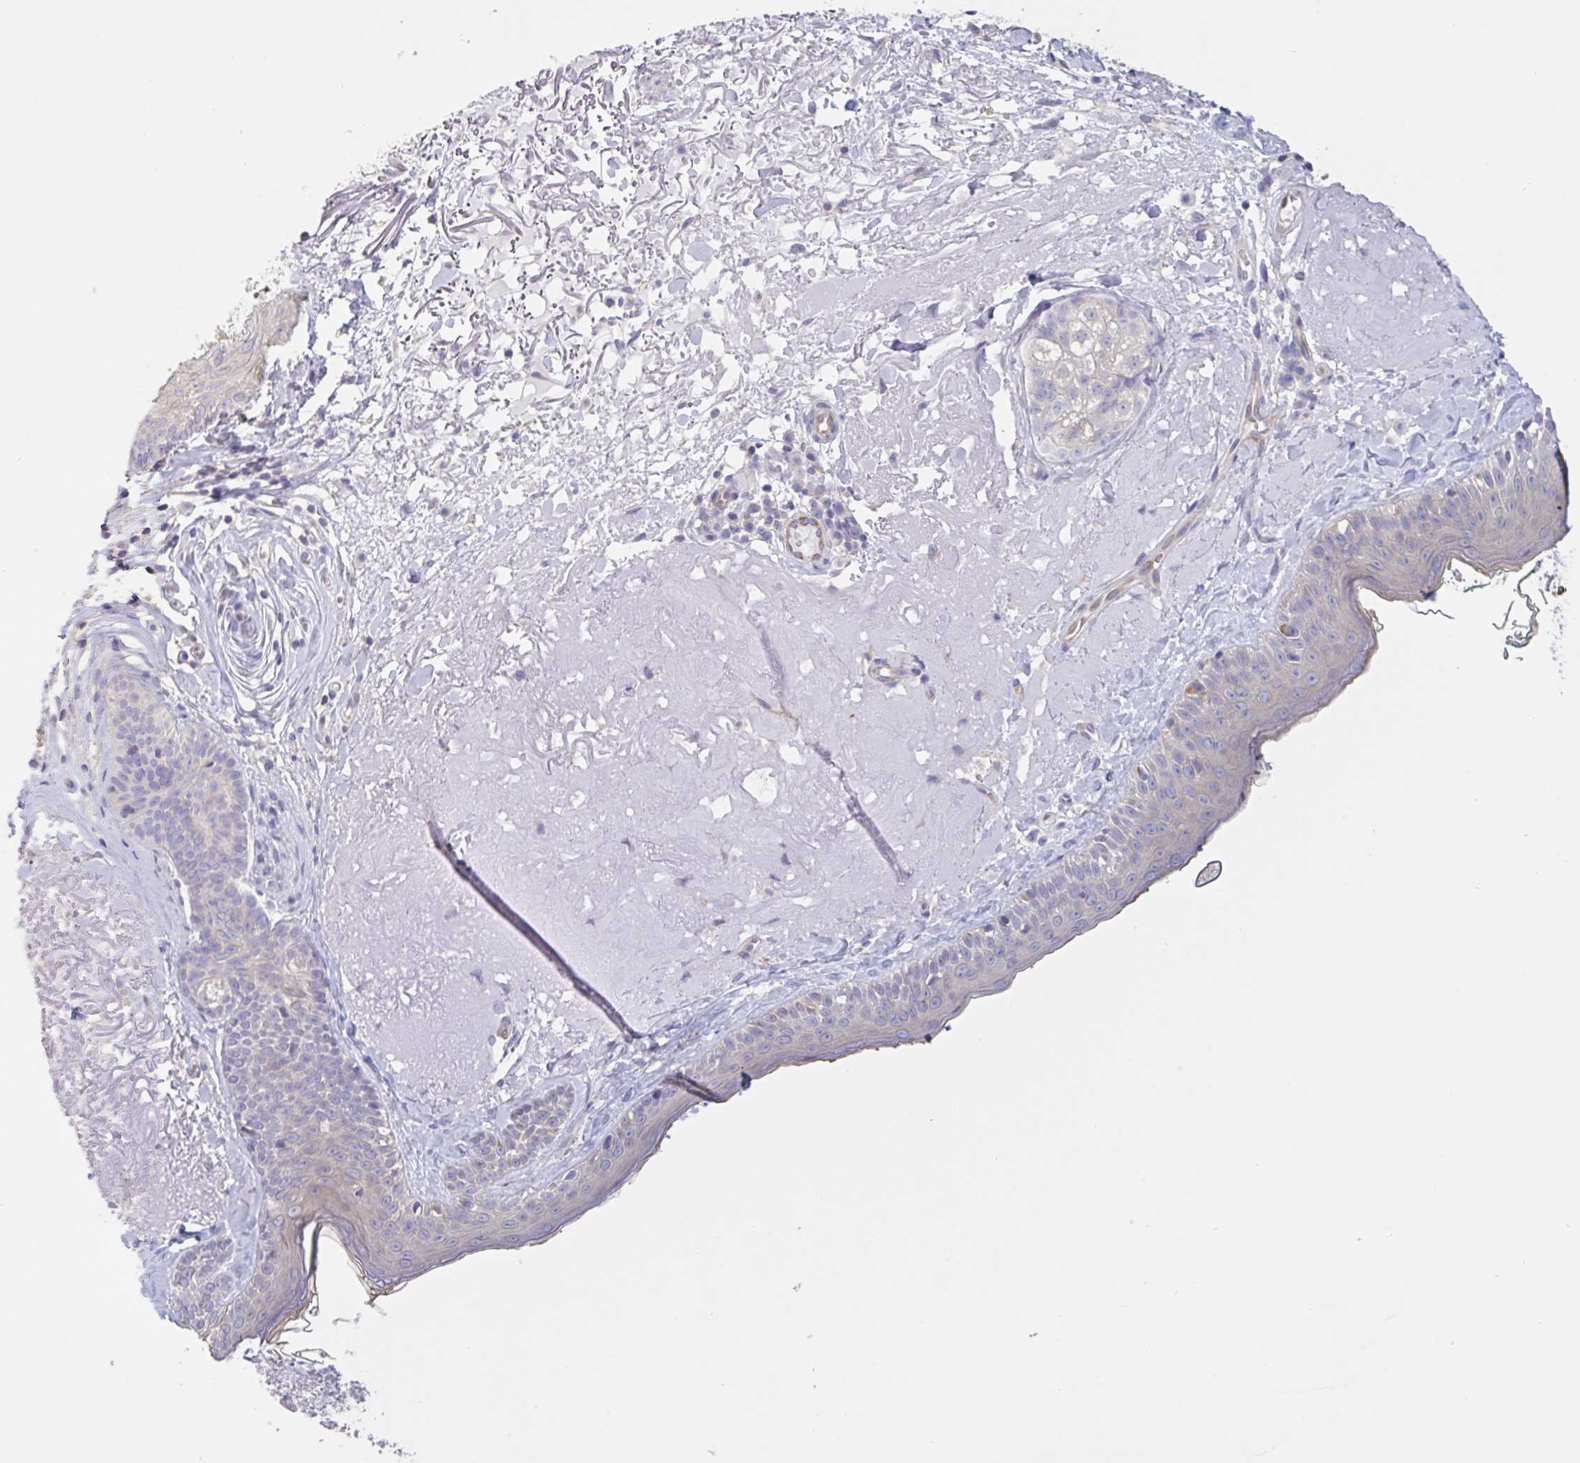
{"staining": {"intensity": "negative", "quantity": "none", "location": "none"}, "tissue": "skin", "cell_type": "Fibroblasts", "image_type": "normal", "snomed": [{"axis": "morphology", "description": "Normal tissue, NOS"}, {"axis": "topography", "description": "Skin"}], "caption": "IHC of normal skin shows no staining in fibroblasts.", "gene": "CHMP5", "patient": {"sex": "male", "age": 73}}